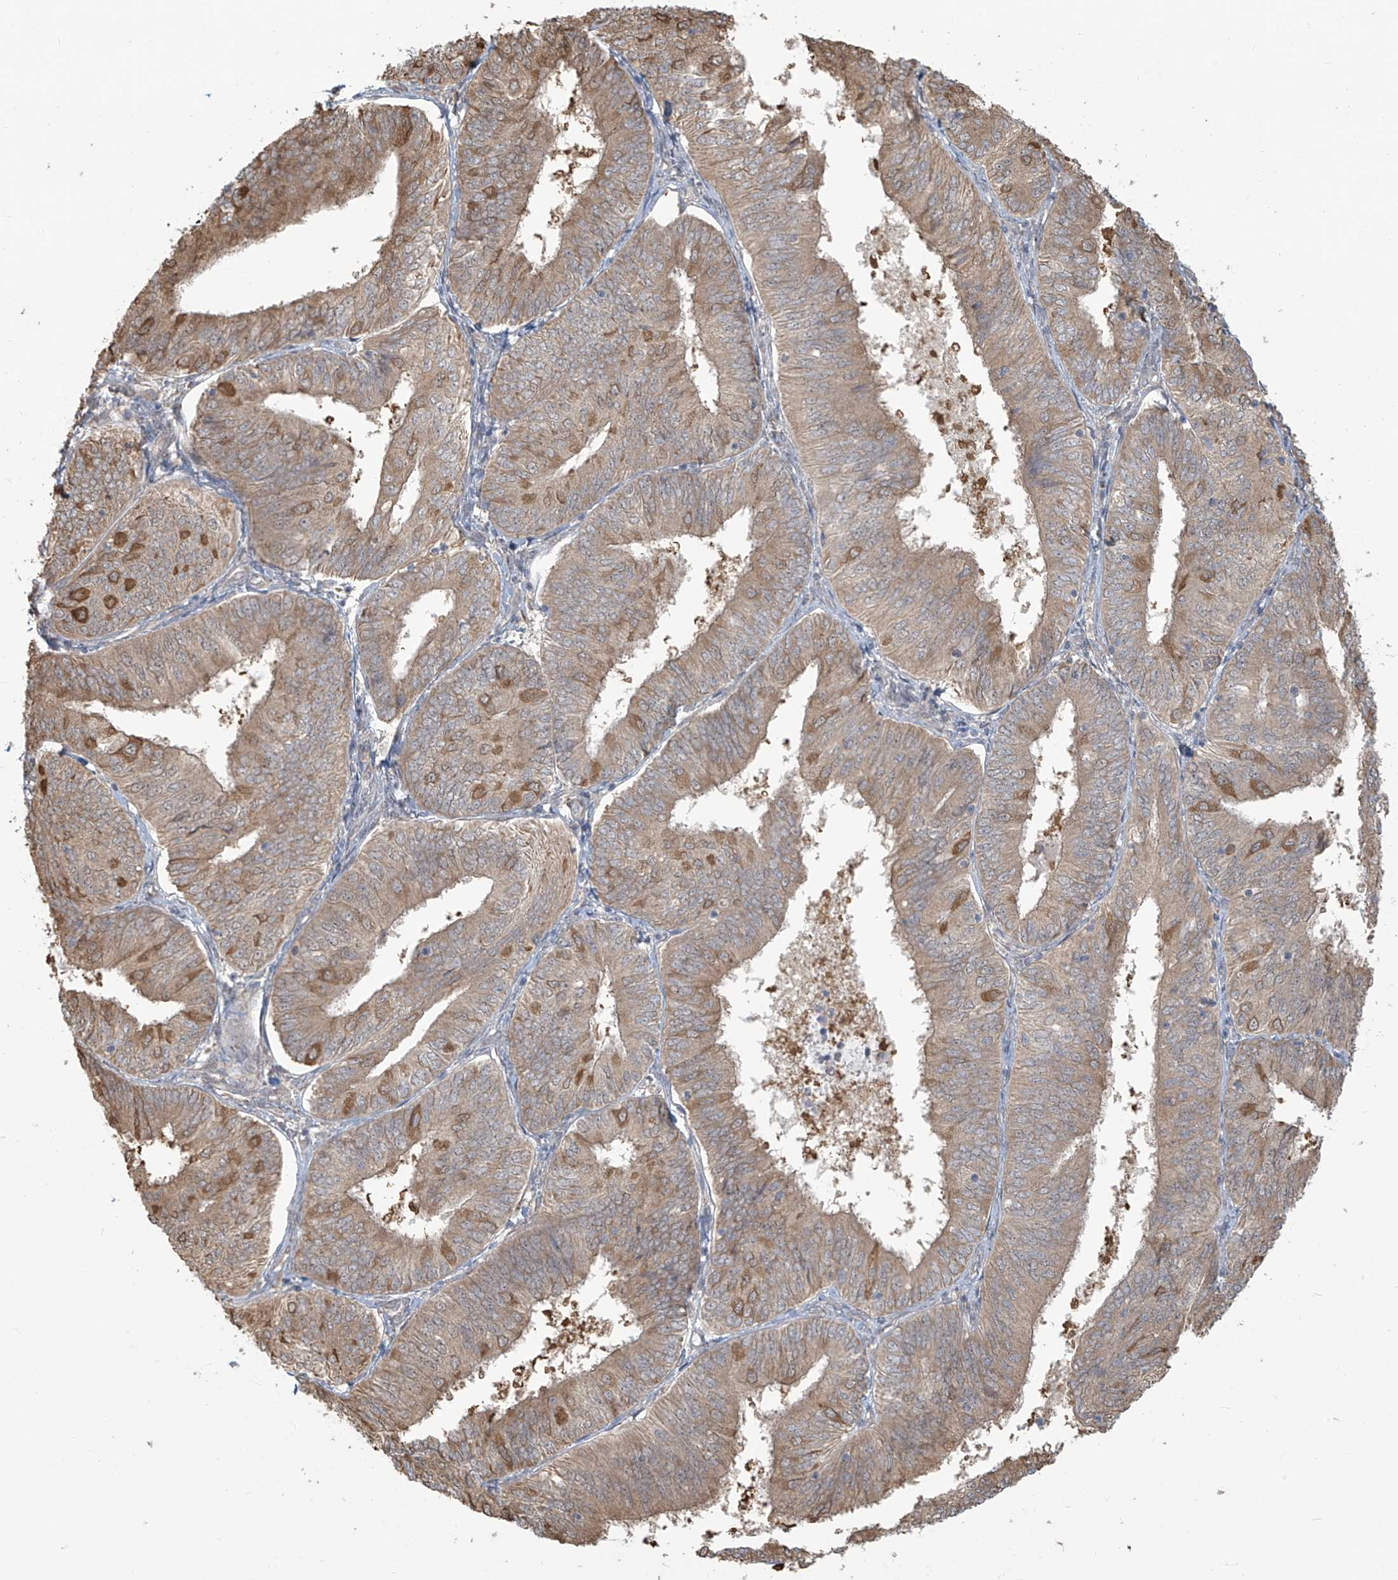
{"staining": {"intensity": "weak", "quantity": ">75%", "location": "cytoplasmic/membranous"}, "tissue": "endometrial cancer", "cell_type": "Tumor cells", "image_type": "cancer", "snomed": [{"axis": "morphology", "description": "Adenocarcinoma, NOS"}, {"axis": "topography", "description": "Endometrium"}], "caption": "Endometrial adenocarcinoma tissue displays weak cytoplasmic/membranous expression in approximately >75% of tumor cells, visualized by immunohistochemistry. The protein of interest is shown in brown color, while the nuclei are stained blue.", "gene": "PLEKHM3", "patient": {"sex": "female", "age": 58}}